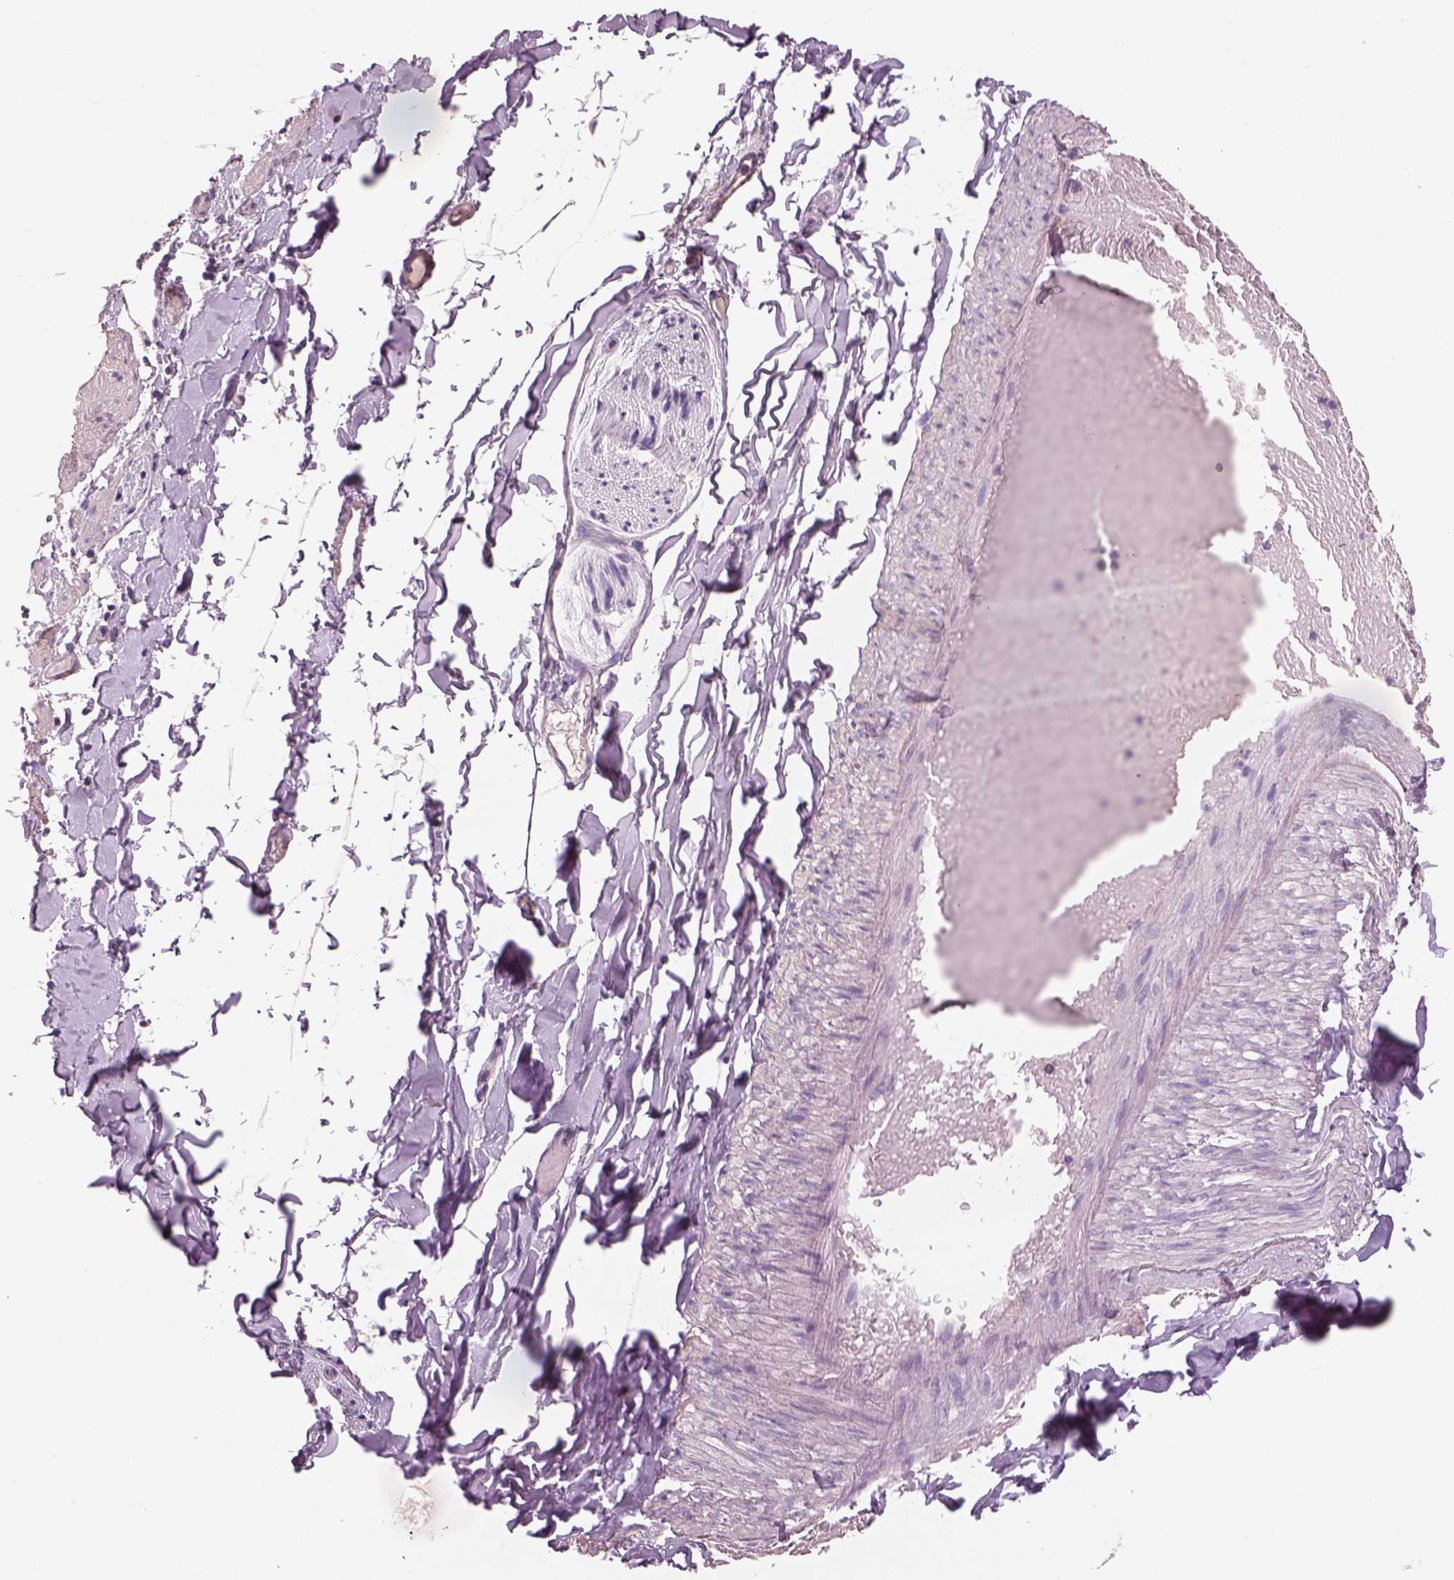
{"staining": {"intensity": "negative", "quantity": "none", "location": "none"}, "tissue": "adipose tissue", "cell_type": "Adipocytes", "image_type": "normal", "snomed": [{"axis": "morphology", "description": "Normal tissue, NOS"}, {"axis": "topography", "description": "Gallbladder"}, {"axis": "topography", "description": "Peripheral nerve tissue"}], "caption": "This is an immunohistochemistry histopathology image of benign adipose tissue. There is no positivity in adipocytes.", "gene": "OTUD6A", "patient": {"sex": "female", "age": 45}}